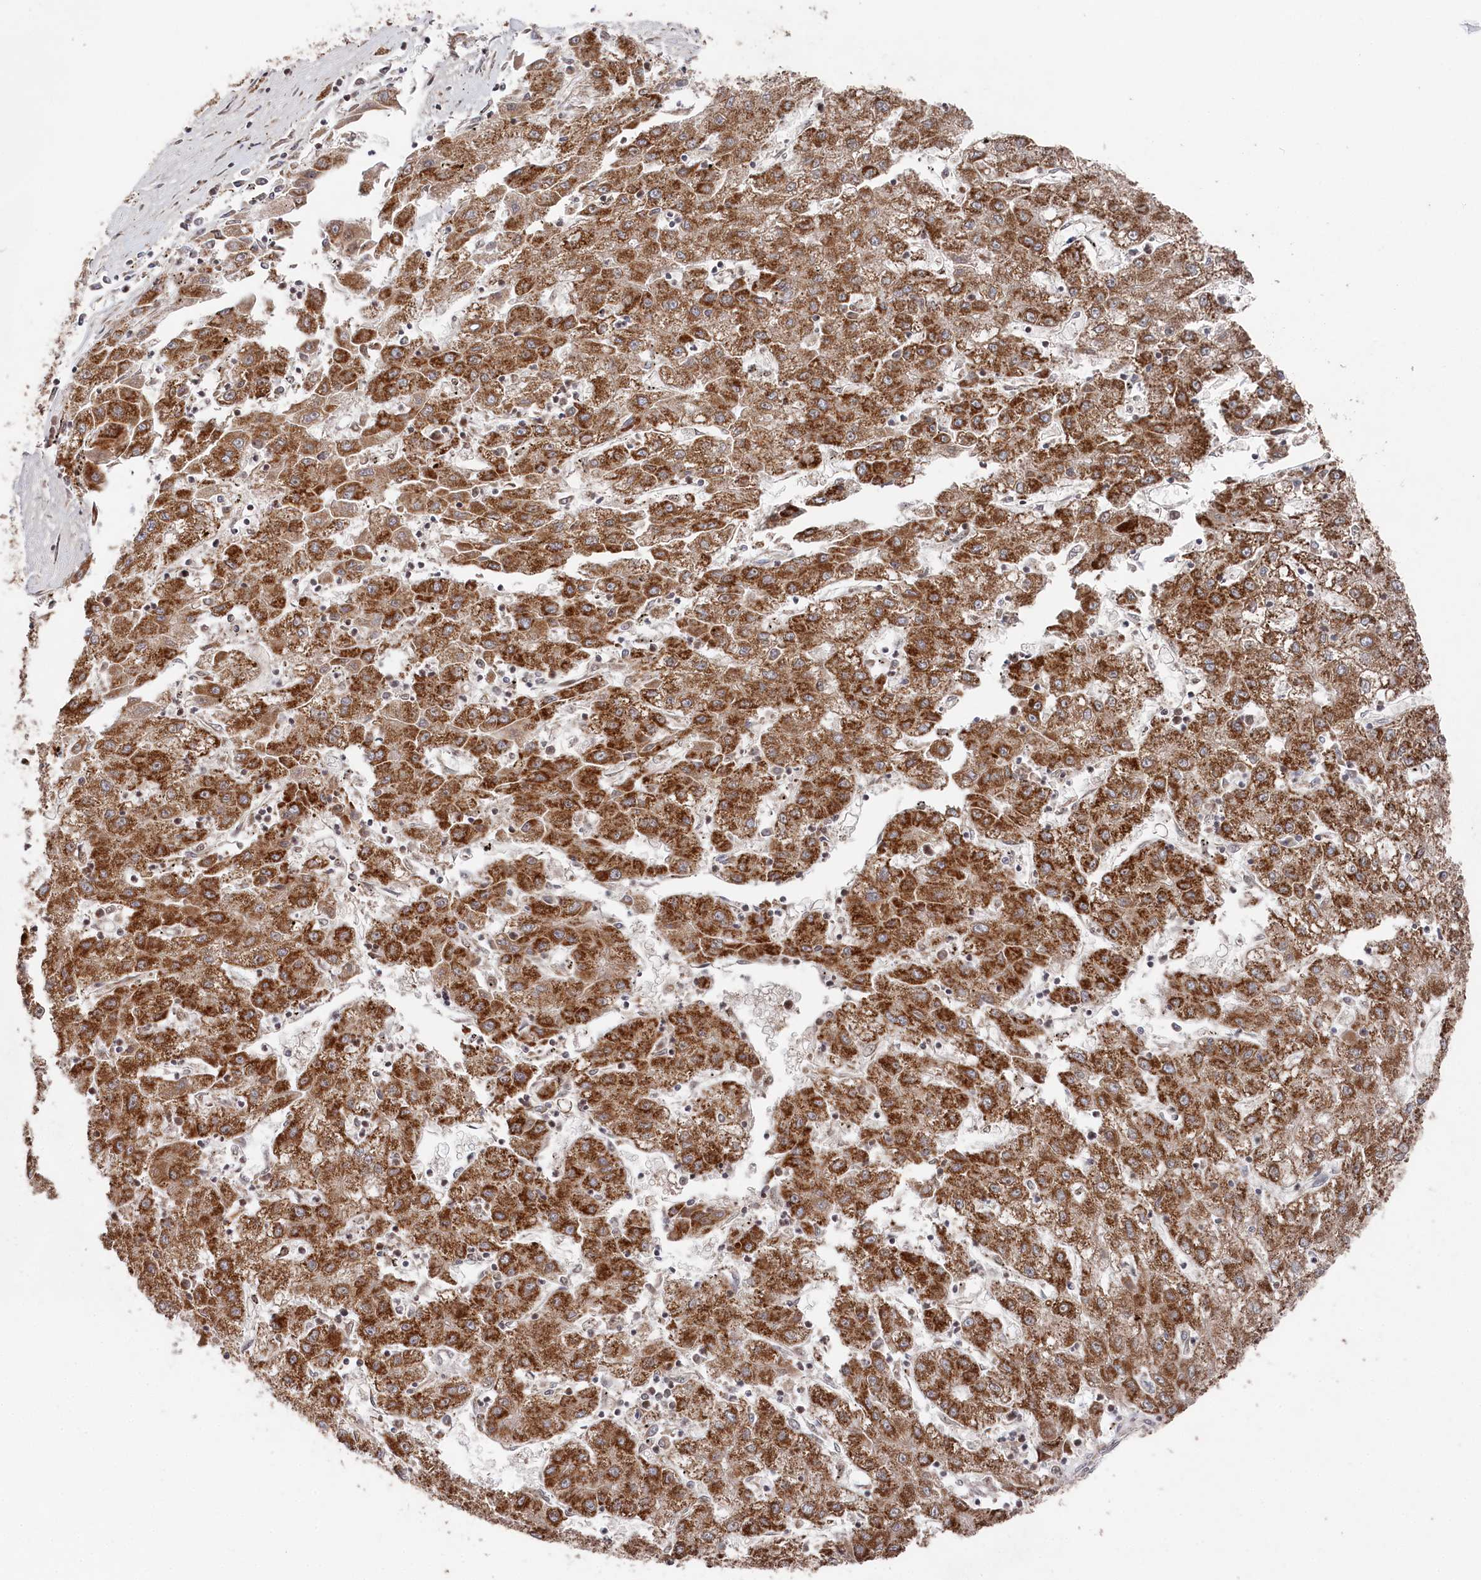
{"staining": {"intensity": "strong", "quantity": ">75%", "location": "cytoplasmic/membranous"}, "tissue": "liver cancer", "cell_type": "Tumor cells", "image_type": "cancer", "snomed": [{"axis": "morphology", "description": "Carcinoma, Hepatocellular, NOS"}, {"axis": "topography", "description": "Liver"}], "caption": "A histopathology image of liver cancer stained for a protein displays strong cytoplasmic/membranous brown staining in tumor cells. (DAB IHC with brightfield microscopy, high magnification).", "gene": "WAPL", "patient": {"sex": "male", "age": 72}}